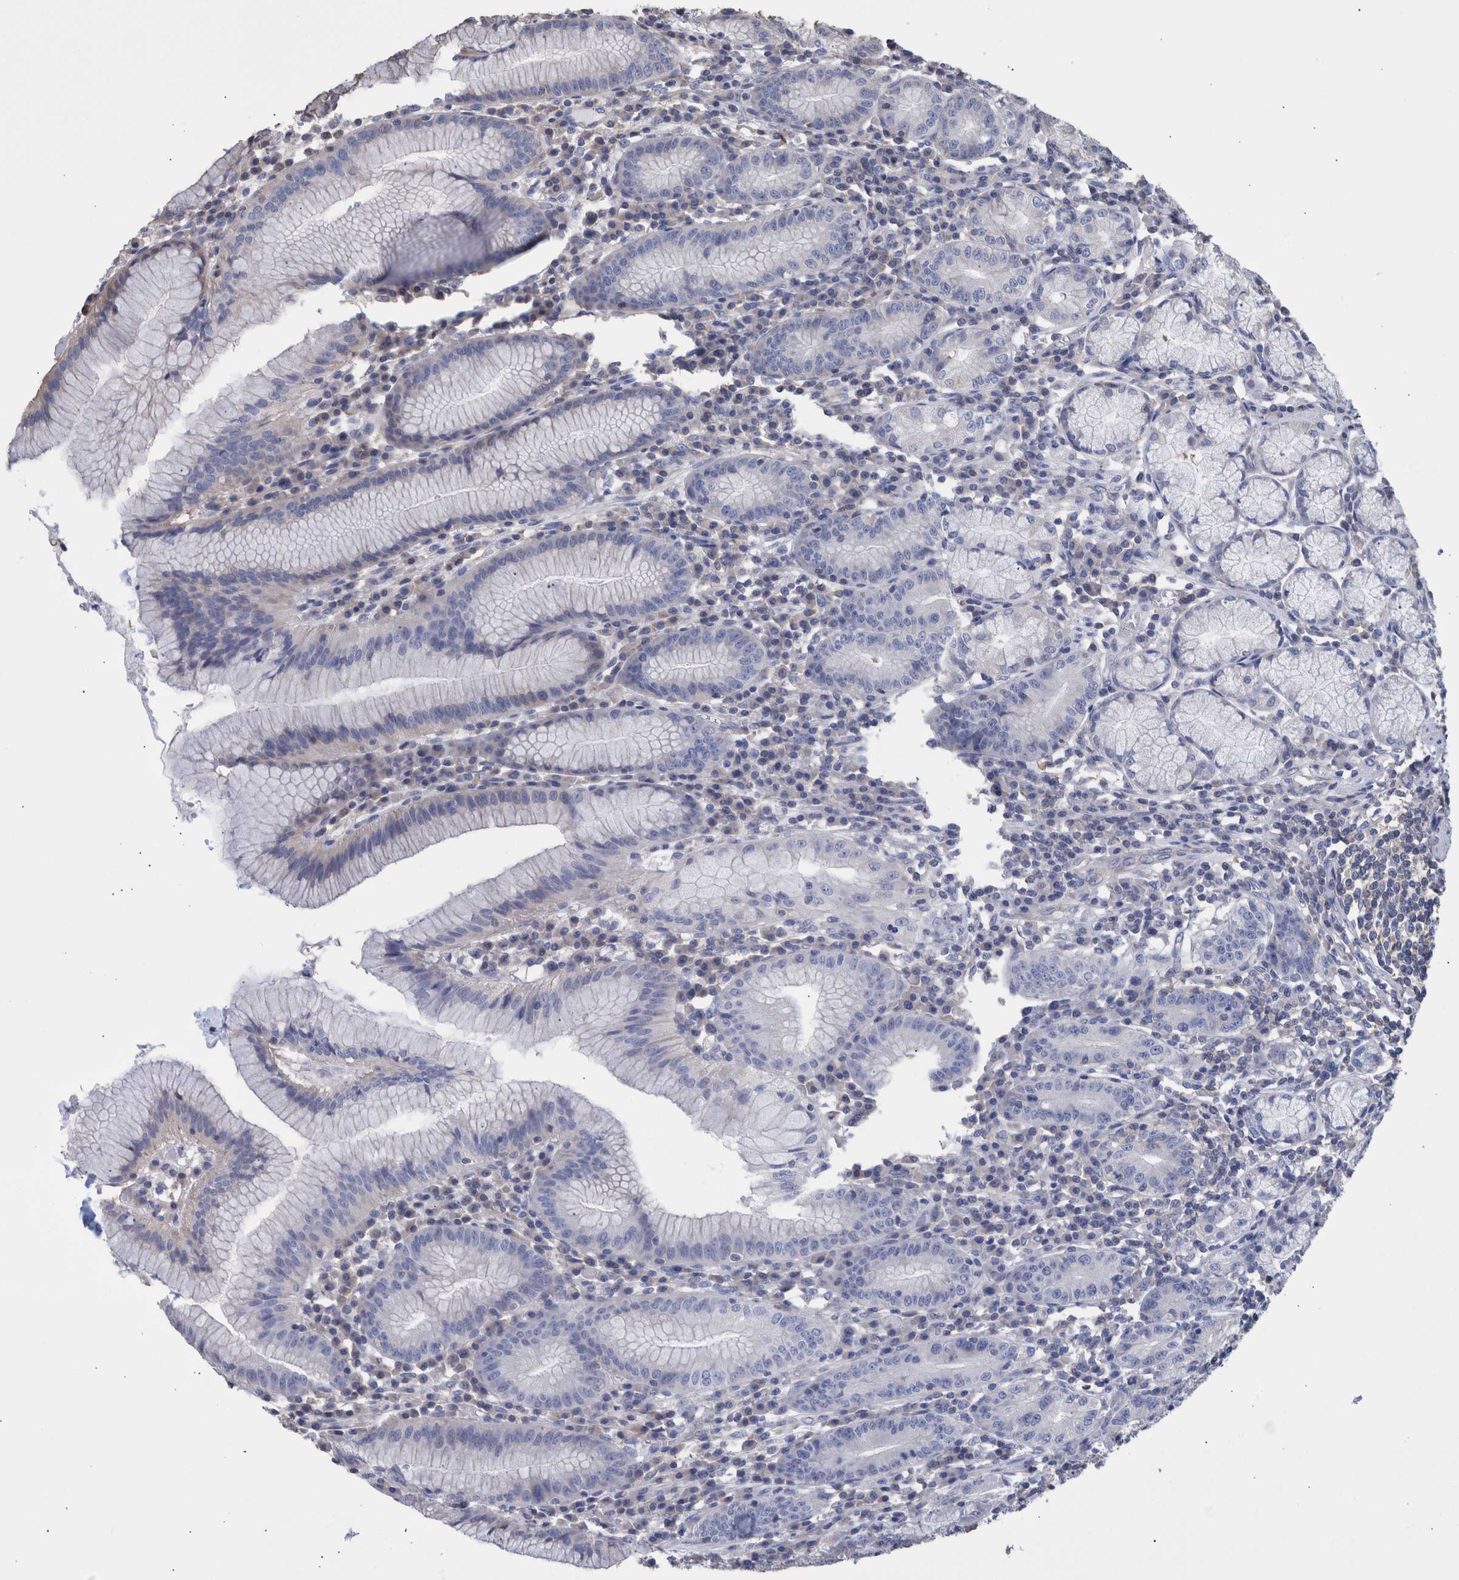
{"staining": {"intensity": "negative", "quantity": "none", "location": "none"}, "tissue": "stomach", "cell_type": "Glandular cells", "image_type": "normal", "snomed": [{"axis": "morphology", "description": "Normal tissue, NOS"}, {"axis": "topography", "description": "Stomach"}], "caption": "Micrograph shows no protein staining in glandular cells of benign stomach.", "gene": "PPP3CC", "patient": {"sex": "male", "age": 55}}